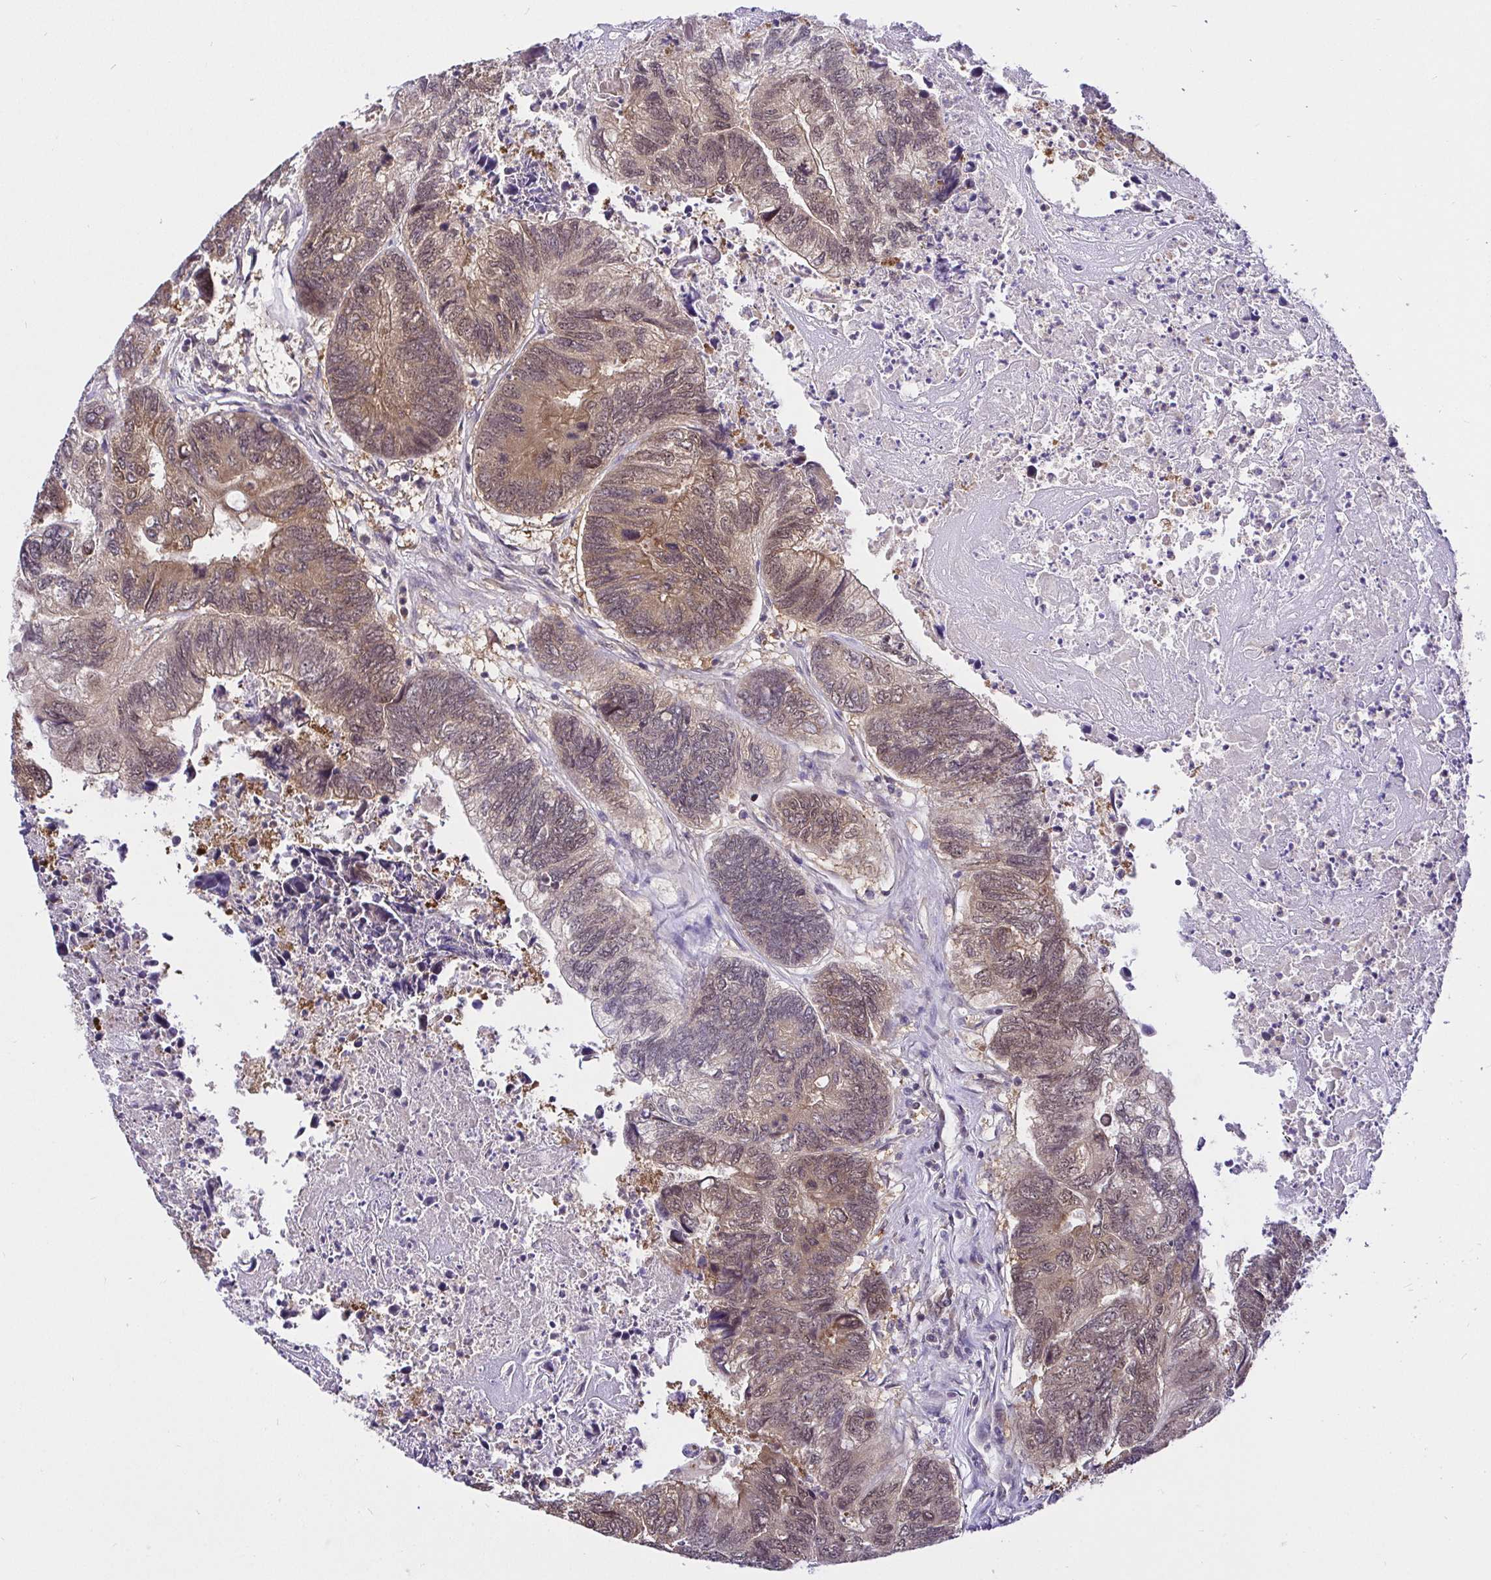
{"staining": {"intensity": "weak", "quantity": ">75%", "location": "cytoplasmic/membranous,nuclear"}, "tissue": "colorectal cancer", "cell_type": "Tumor cells", "image_type": "cancer", "snomed": [{"axis": "morphology", "description": "Adenocarcinoma, NOS"}, {"axis": "topography", "description": "Colon"}], "caption": "The photomicrograph shows a brown stain indicating the presence of a protein in the cytoplasmic/membranous and nuclear of tumor cells in colorectal adenocarcinoma. Using DAB (3,3'-diaminobenzidine) (brown) and hematoxylin (blue) stains, captured at high magnification using brightfield microscopy.", "gene": "UBE2M", "patient": {"sex": "female", "age": 67}}